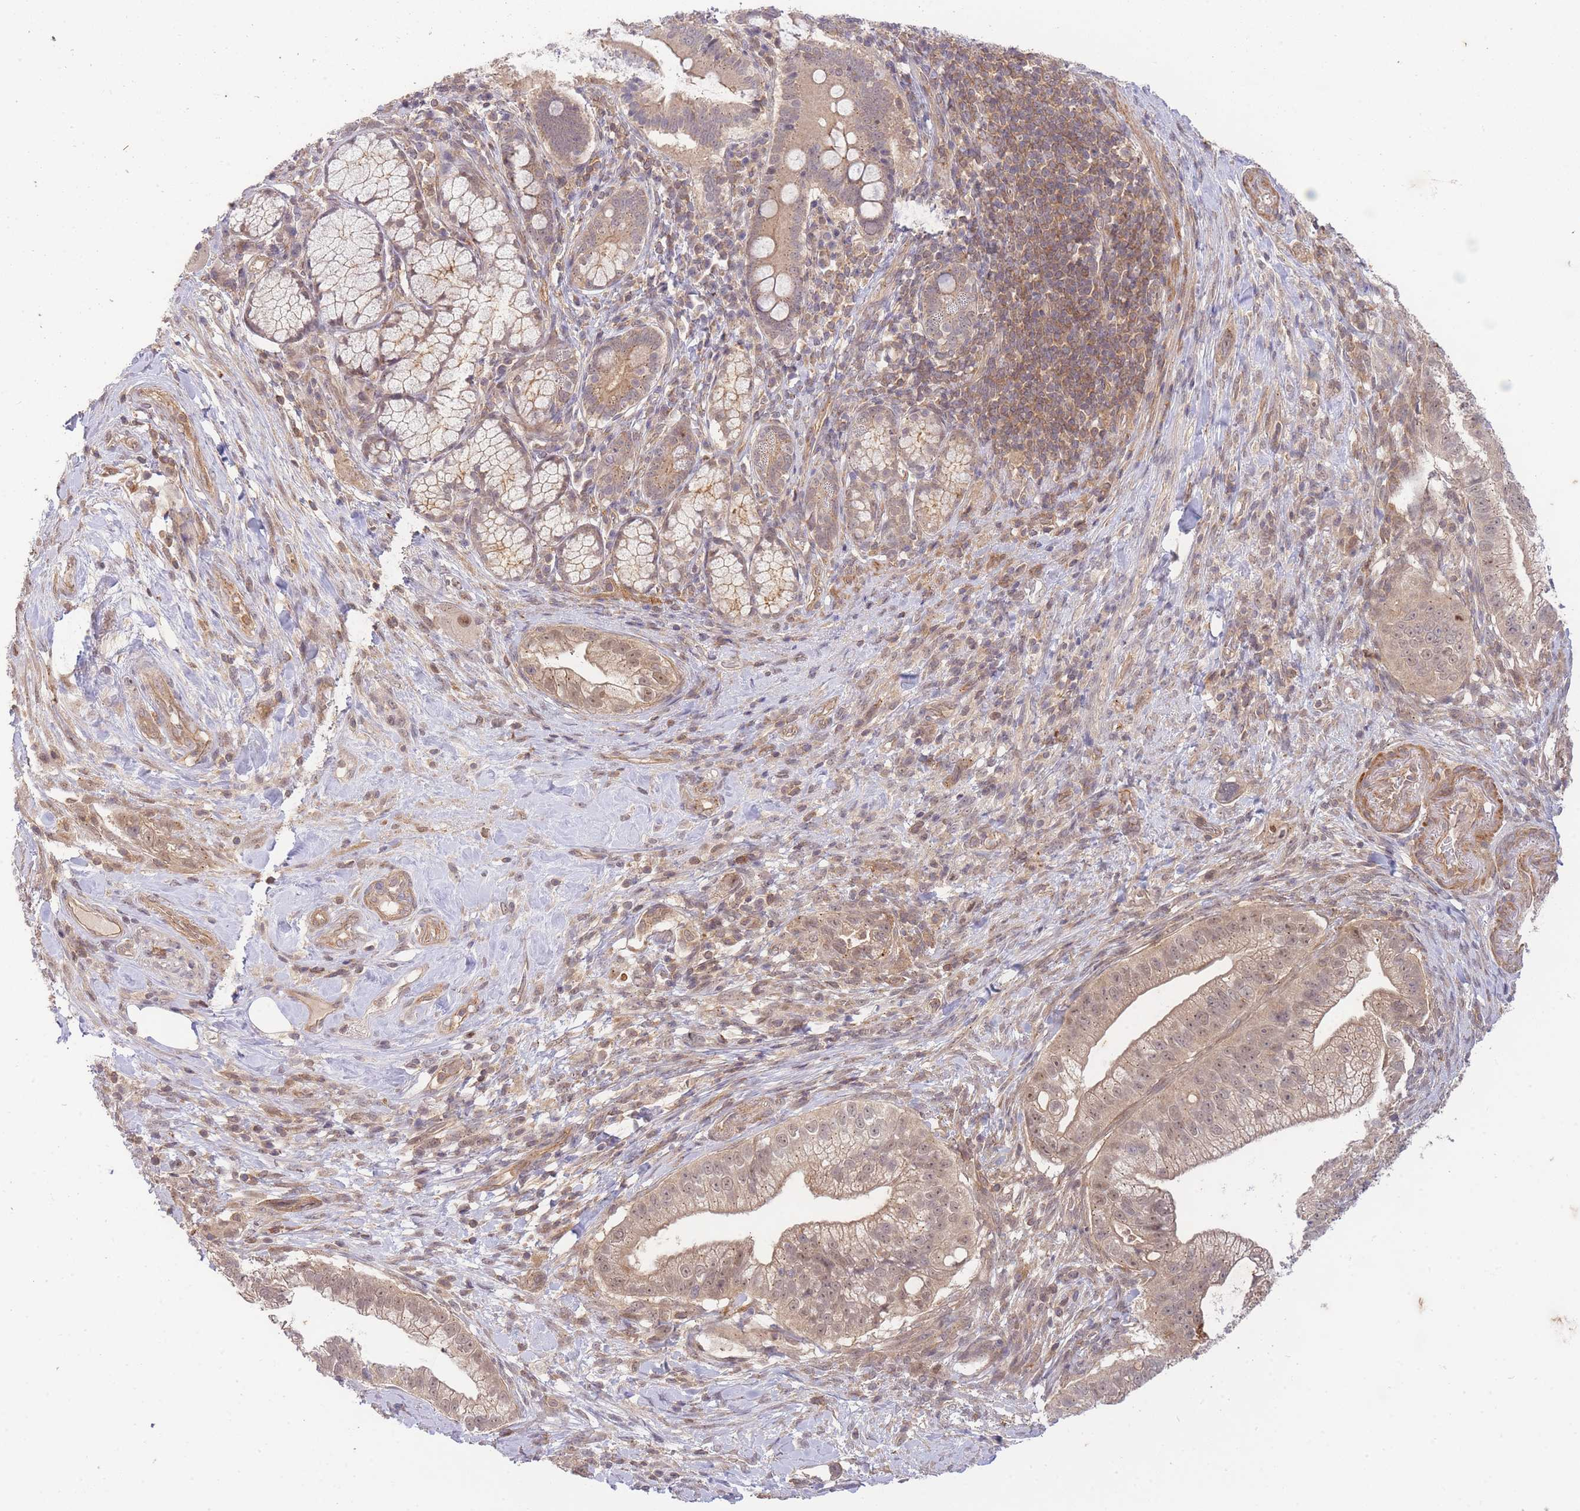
{"staining": {"intensity": "moderate", "quantity": ">75%", "location": "cytoplasmic/membranous,nuclear"}, "tissue": "pancreatic cancer", "cell_type": "Tumor cells", "image_type": "cancer", "snomed": [{"axis": "morphology", "description": "Adenocarcinoma, NOS"}, {"axis": "topography", "description": "Pancreas"}], "caption": "Tumor cells reveal moderate cytoplasmic/membranous and nuclear staining in about >75% of cells in adenocarcinoma (pancreatic). Using DAB (brown) and hematoxylin (blue) stains, captured at high magnification using brightfield microscopy.", "gene": "ST8SIA4", "patient": {"sex": "male", "age": 70}}